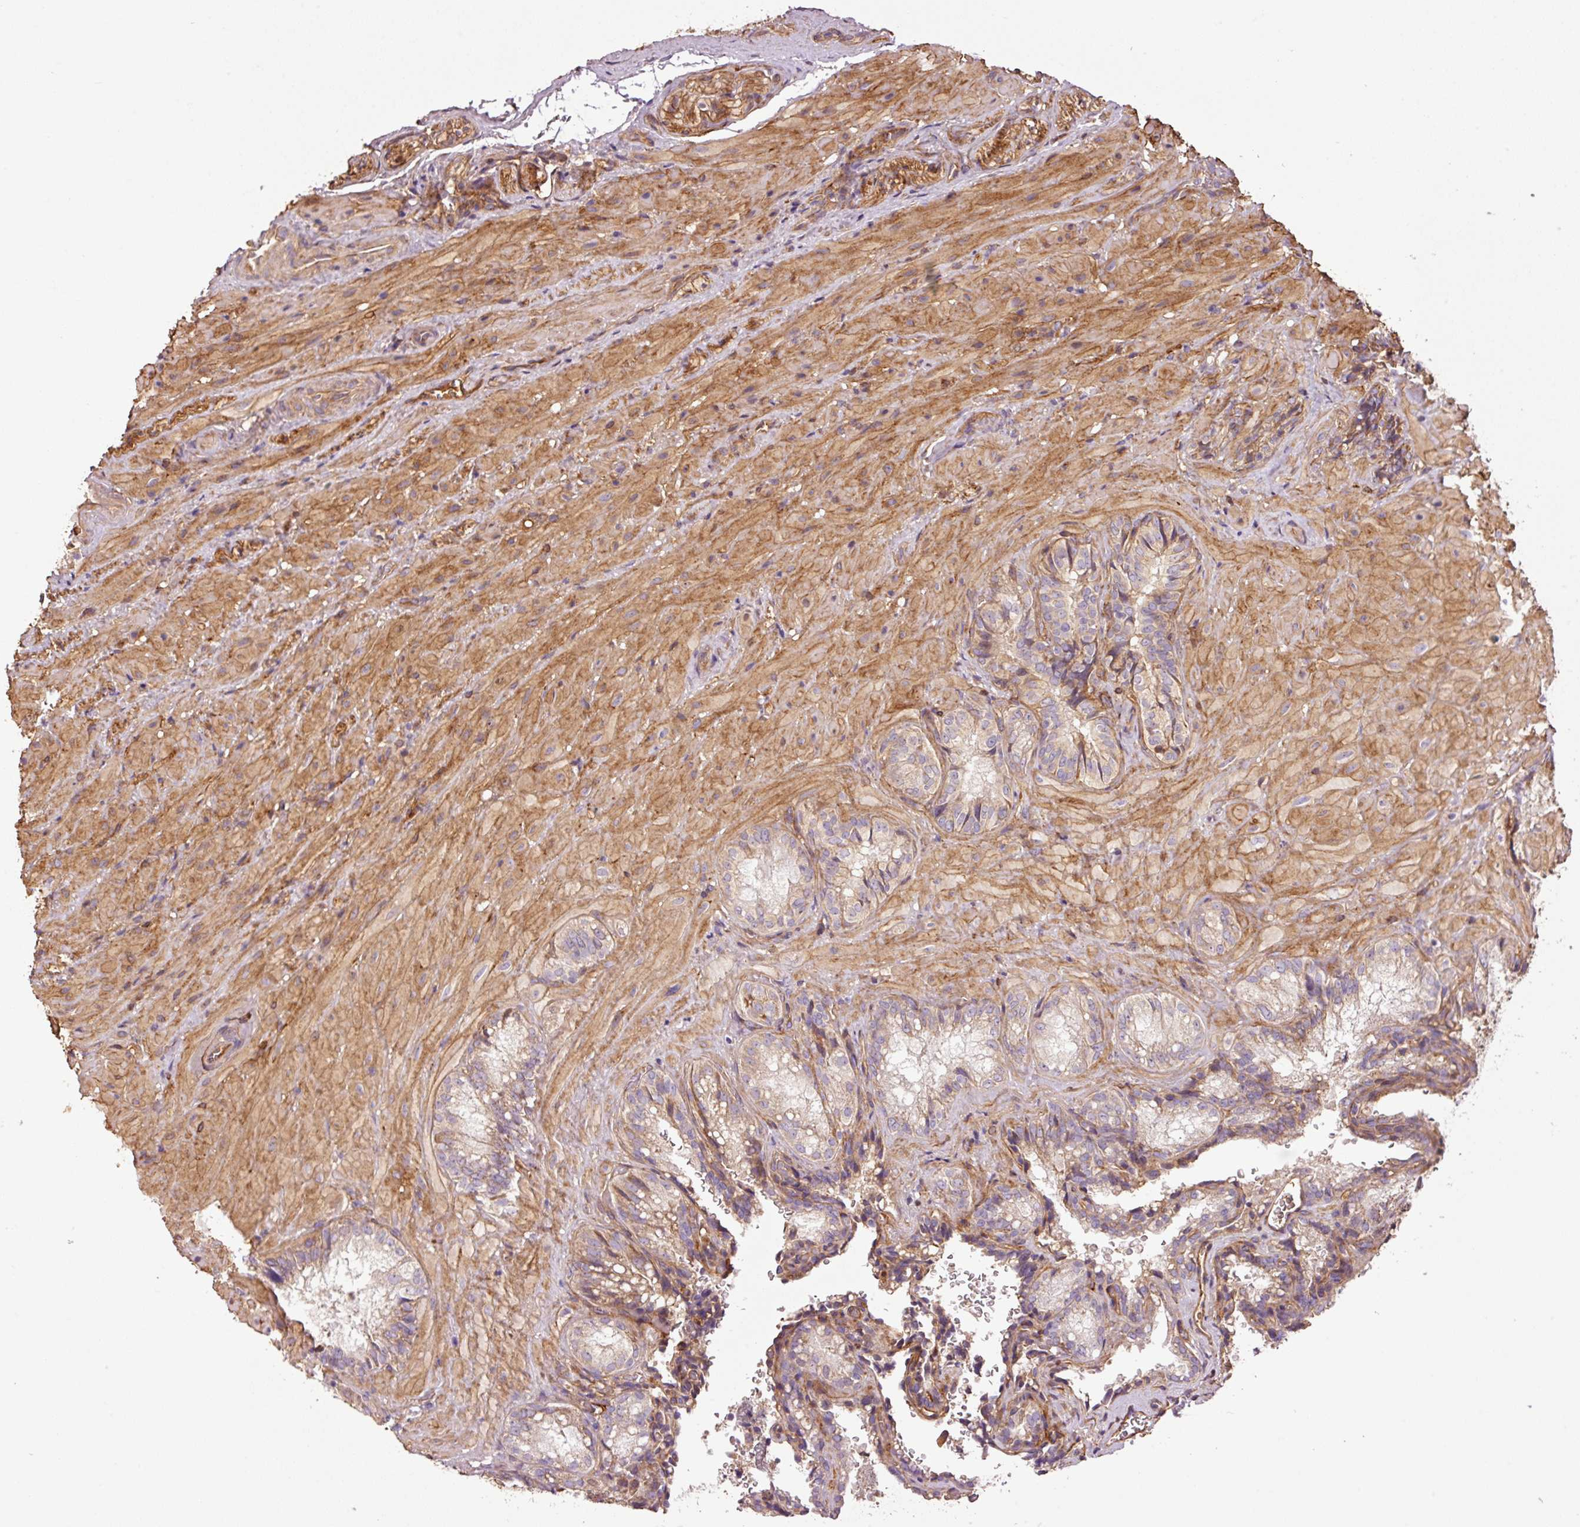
{"staining": {"intensity": "weak", "quantity": "<25%", "location": "cytoplasmic/membranous"}, "tissue": "seminal vesicle", "cell_type": "Glandular cells", "image_type": "normal", "snomed": [{"axis": "morphology", "description": "Normal tissue, NOS"}, {"axis": "topography", "description": "Seminal veicle"}], "caption": "The histopathology image demonstrates no significant expression in glandular cells of seminal vesicle. Brightfield microscopy of immunohistochemistry (IHC) stained with DAB (3,3'-diaminobenzidine) (brown) and hematoxylin (blue), captured at high magnification.", "gene": "NID2", "patient": {"sex": "male", "age": 47}}